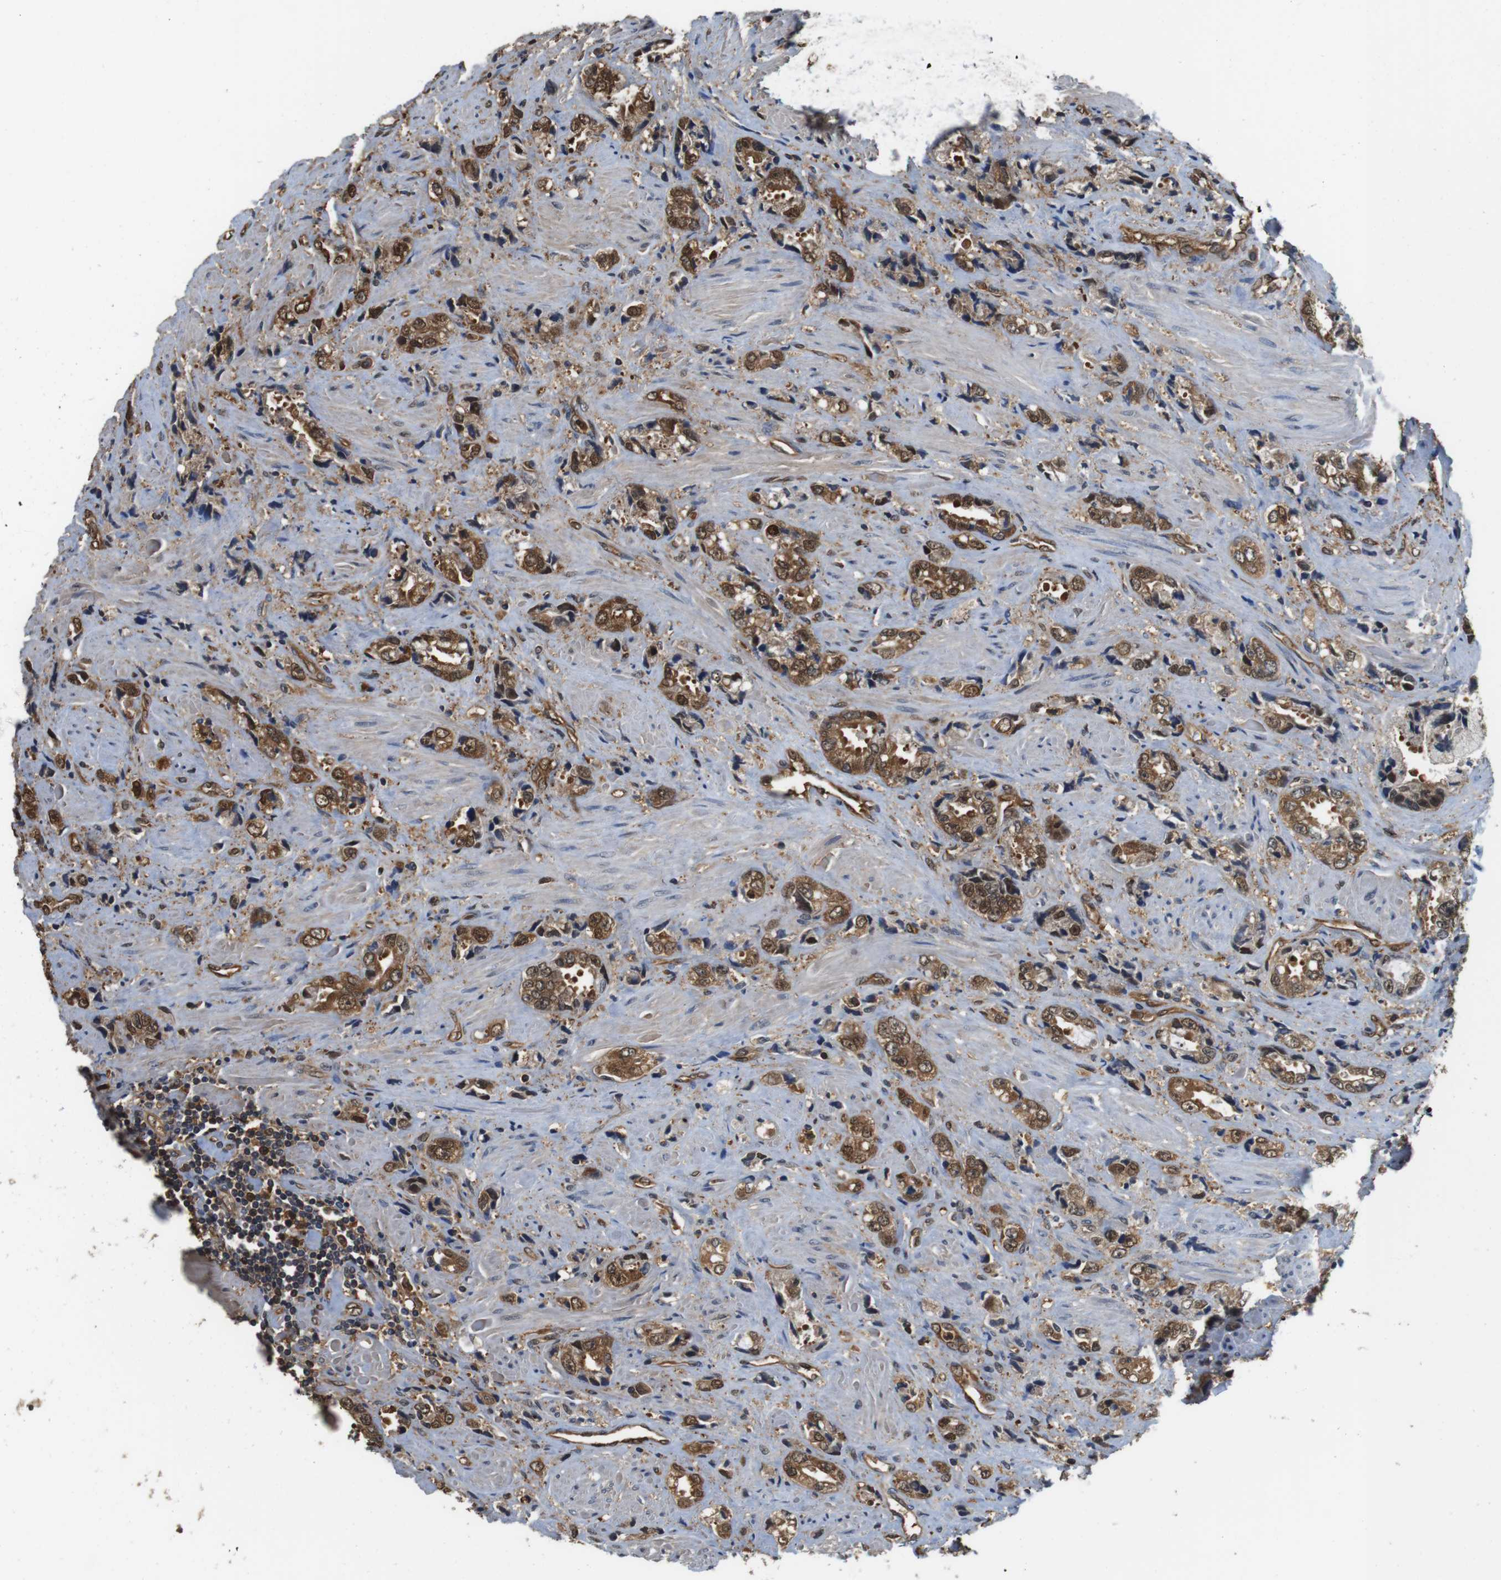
{"staining": {"intensity": "moderate", "quantity": ">75%", "location": "cytoplasmic/membranous,nuclear"}, "tissue": "prostate cancer", "cell_type": "Tumor cells", "image_type": "cancer", "snomed": [{"axis": "morphology", "description": "Adenocarcinoma, High grade"}, {"axis": "topography", "description": "Prostate"}], "caption": "The micrograph exhibits a brown stain indicating the presence of a protein in the cytoplasmic/membranous and nuclear of tumor cells in prostate adenocarcinoma (high-grade).", "gene": "LDHA", "patient": {"sex": "male", "age": 61}}